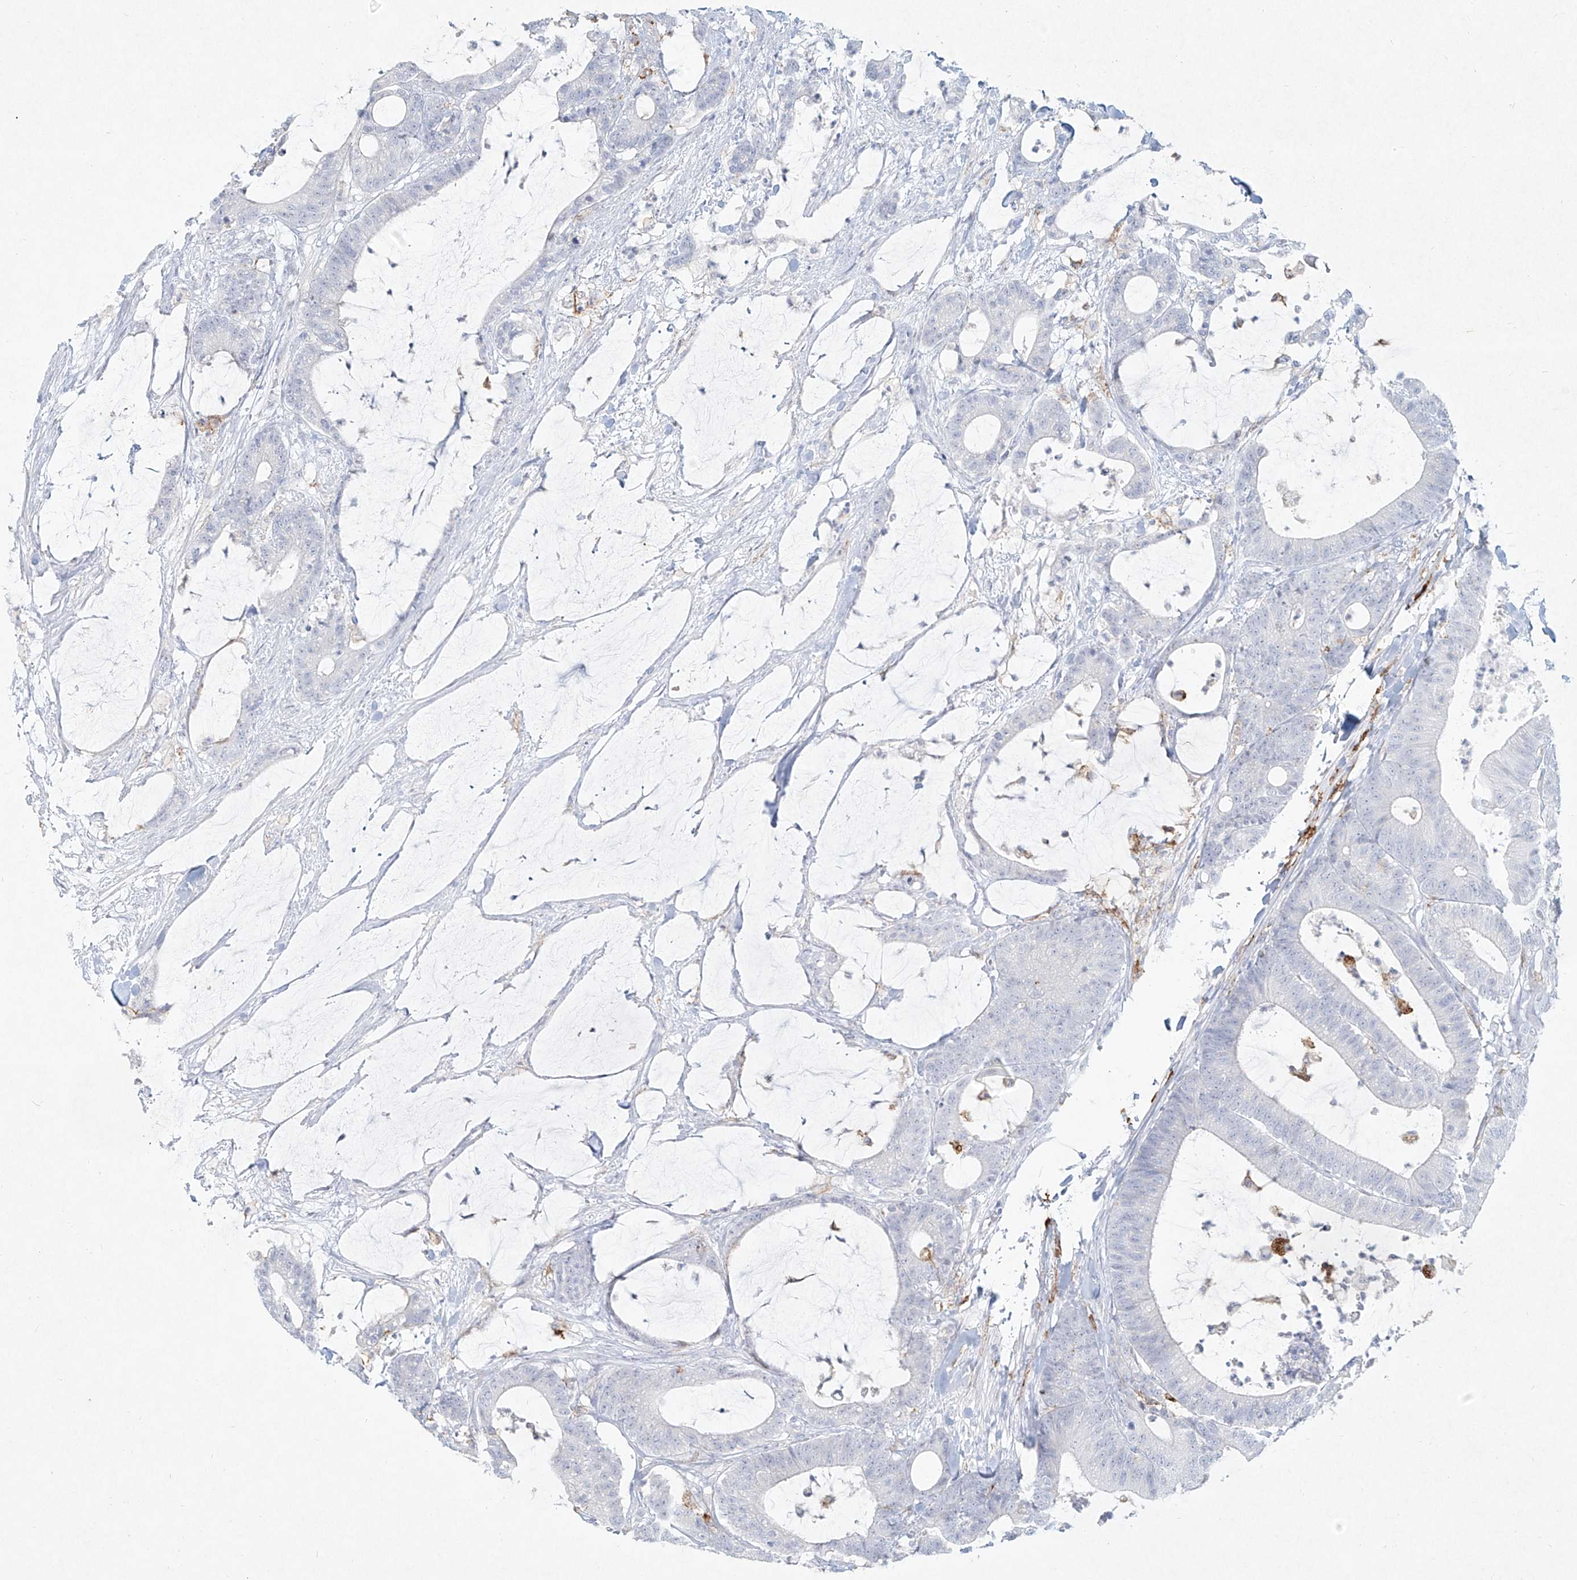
{"staining": {"intensity": "negative", "quantity": "none", "location": "none"}, "tissue": "colorectal cancer", "cell_type": "Tumor cells", "image_type": "cancer", "snomed": [{"axis": "morphology", "description": "Adenocarcinoma, NOS"}, {"axis": "topography", "description": "Colon"}], "caption": "Human adenocarcinoma (colorectal) stained for a protein using immunohistochemistry displays no staining in tumor cells.", "gene": "CD209", "patient": {"sex": "female", "age": 84}}